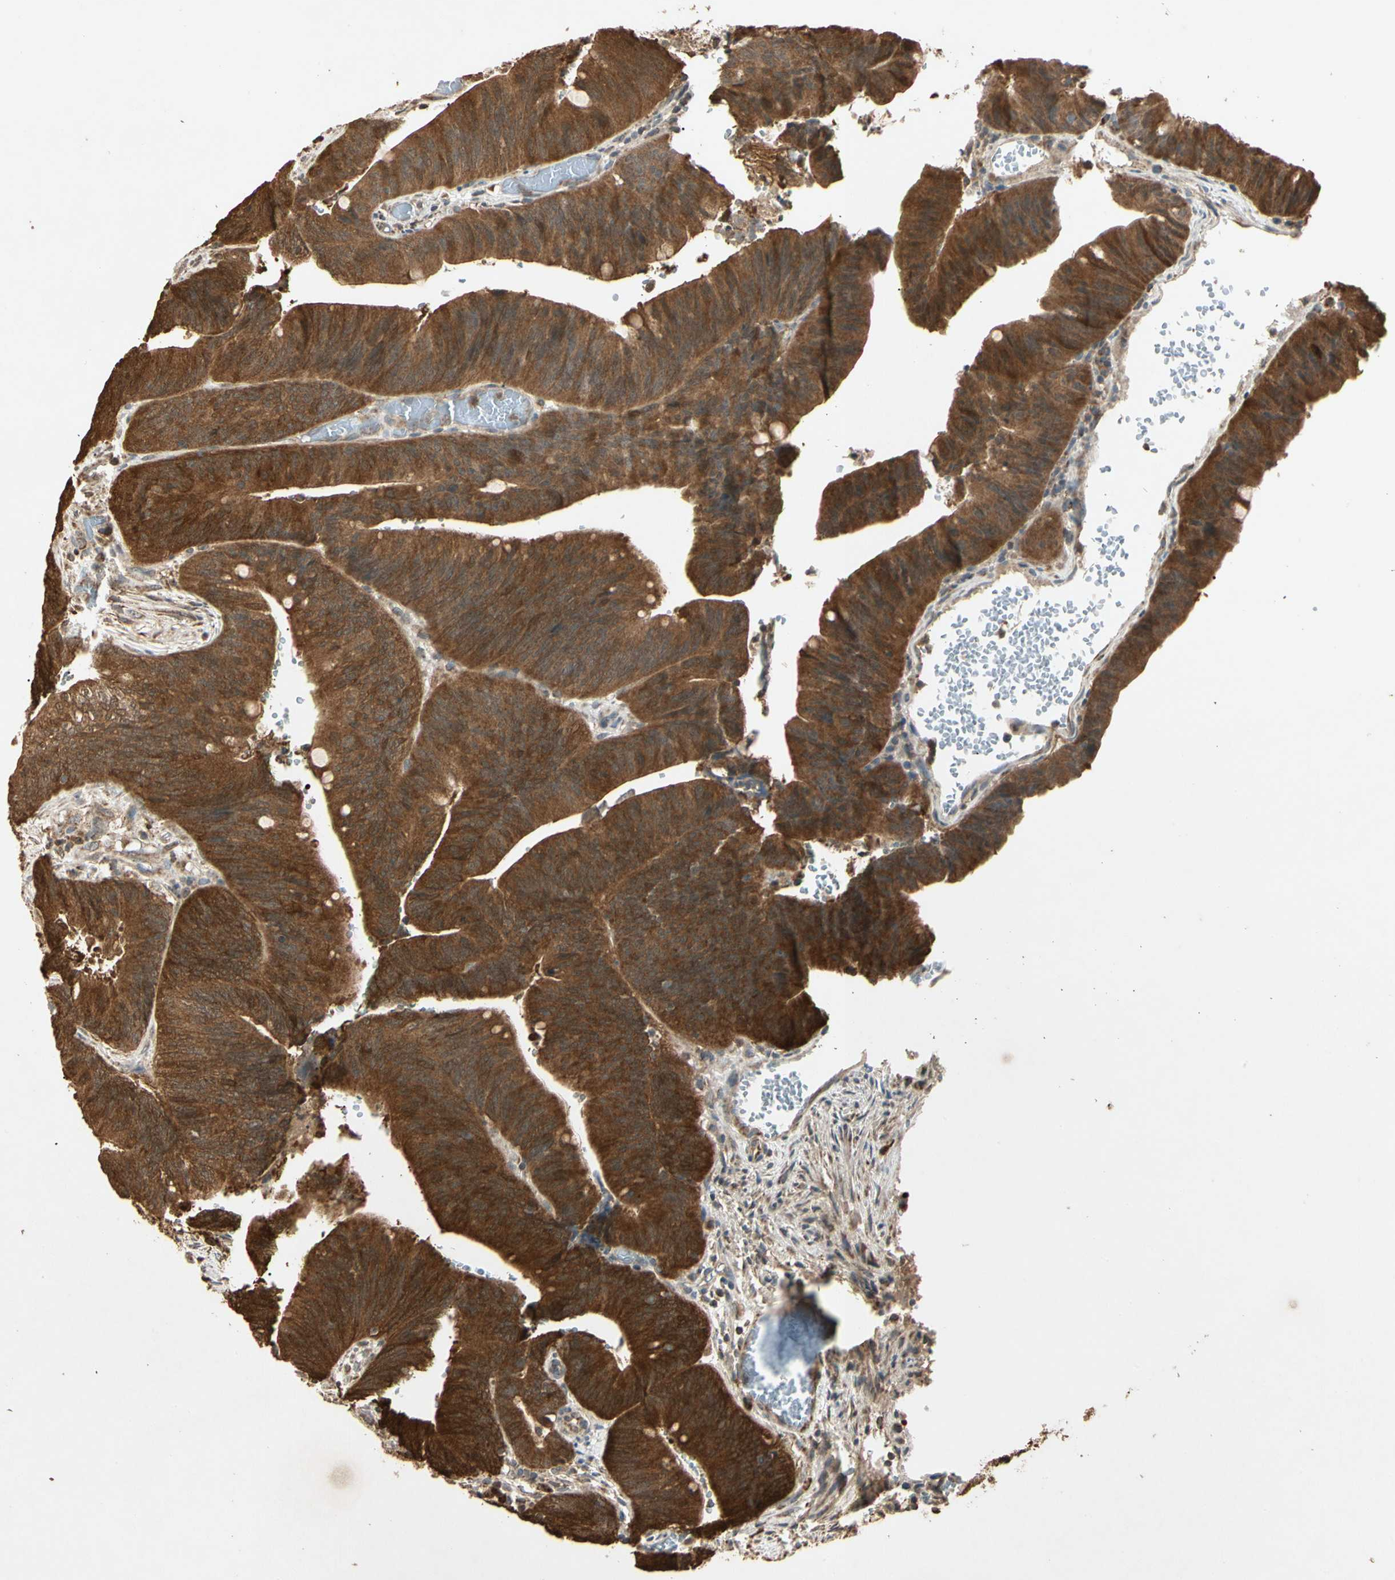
{"staining": {"intensity": "strong", "quantity": ">75%", "location": "cytoplasmic/membranous"}, "tissue": "colorectal cancer", "cell_type": "Tumor cells", "image_type": "cancer", "snomed": [{"axis": "morphology", "description": "Adenocarcinoma, NOS"}, {"axis": "topography", "description": "Rectum"}], "caption": "Approximately >75% of tumor cells in human adenocarcinoma (colorectal) display strong cytoplasmic/membranous protein positivity as visualized by brown immunohistochemical staining.", "gene": "PRDX5", "patient": {"sex": "female", "age": 66}}